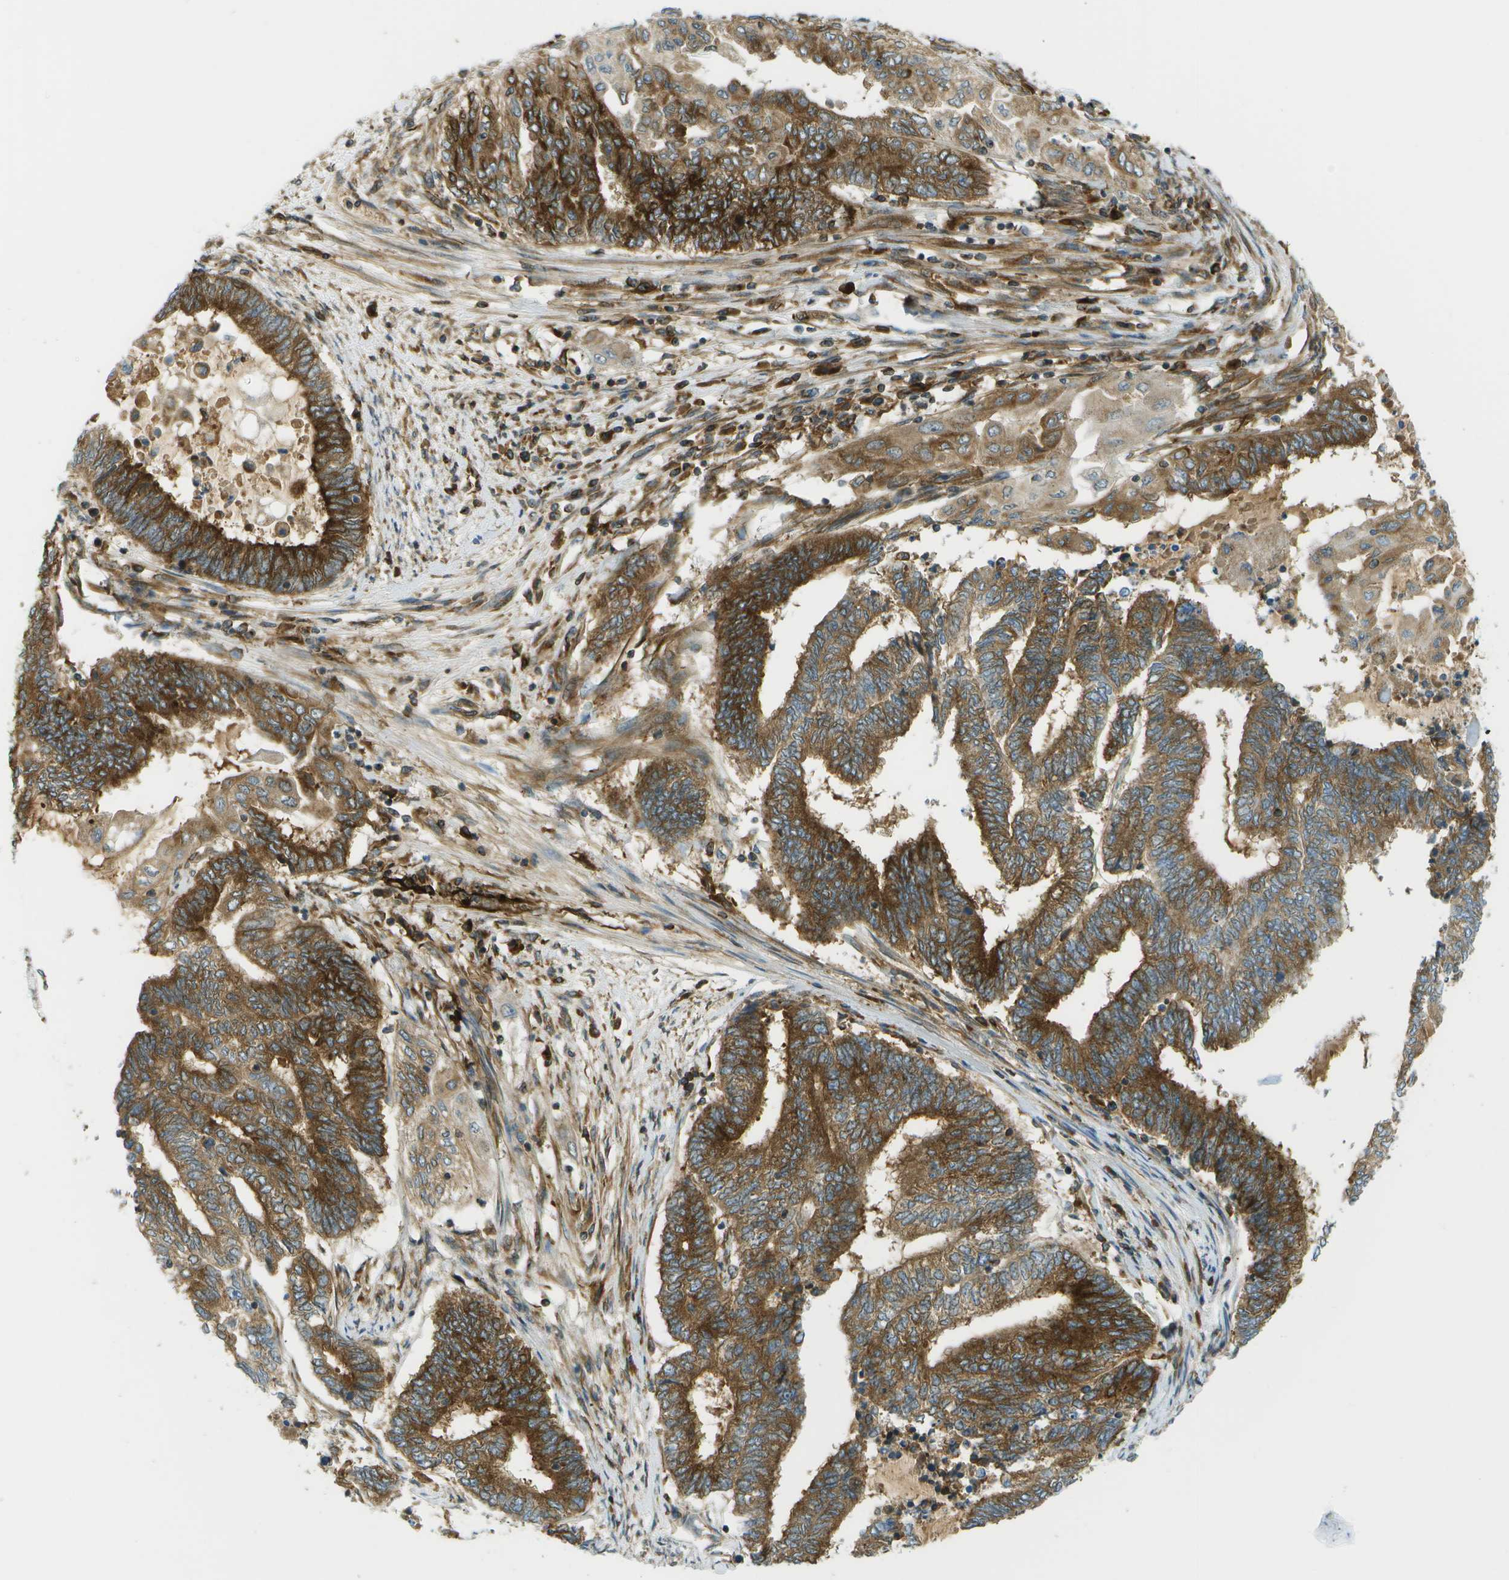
{"staining": {"intensity": "strong", "quantity": ">75%", "location": "cytoplasmic/membranous"}, "tissue": "endometrial cancer", "cell_type": "Tumor cells", "image_type": "cancer", "snomed": [{"axis": "morphology", "description": "Adenocarcinoma, NOS"}, {"axis": "topography", "description": "Uterus"}, {"axis": "topography", "description": "Endometrium"}], "caption": "Approximately >75% of tumor cells in human endometrial adenocarcinoma display strong cytoplasmic/membranous protein expression as visualized by brown immunohistochemical staining.", "gene": "TMTC1", "patient": {"sex": "female", "age": 70}}